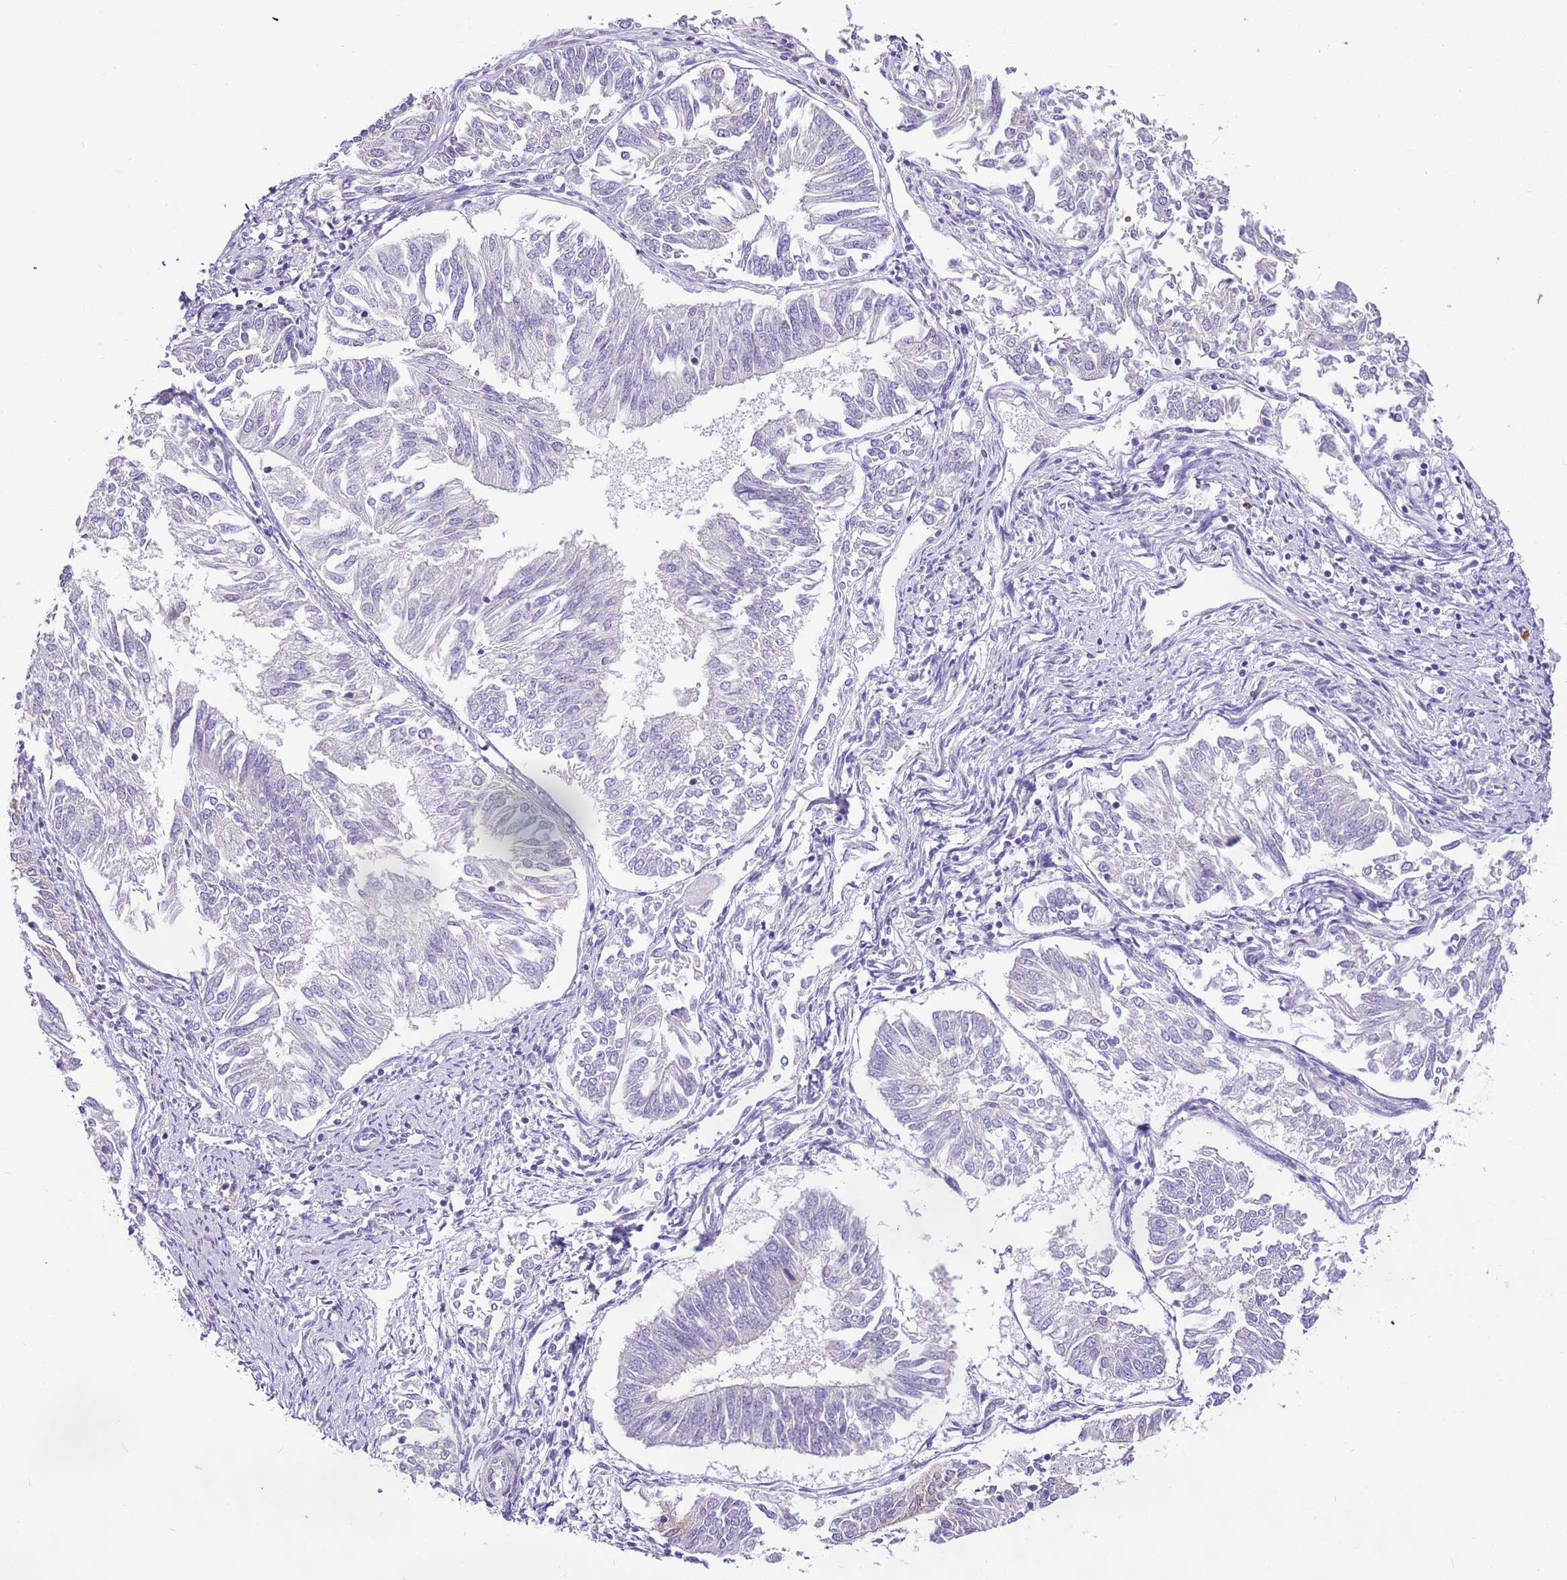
{"staining": {"intensity": "negative", "quantity": "none", "location": "none"}, "tissue": "endometrial cancer", "cell_type": "Tumor cells", "image_type": "cancer", "snomed": [{"axis": "morphology", "description": "Adenocarcinoma, NOS"}, {"axis": "topography", "description": "Endometrium"}], "caption": "IHC of human endometrial adenocarcinoma exhibits no staining in tumor cells. The staining was performed using DAB (3,3'-diaminobenzidine) to visualize the protein expression in brown, while the nuclei were stained in blue with hematoxylin (Magnification: 20x).", "gene": "RFK", "patient": {"sex": "female", "age": 58}}